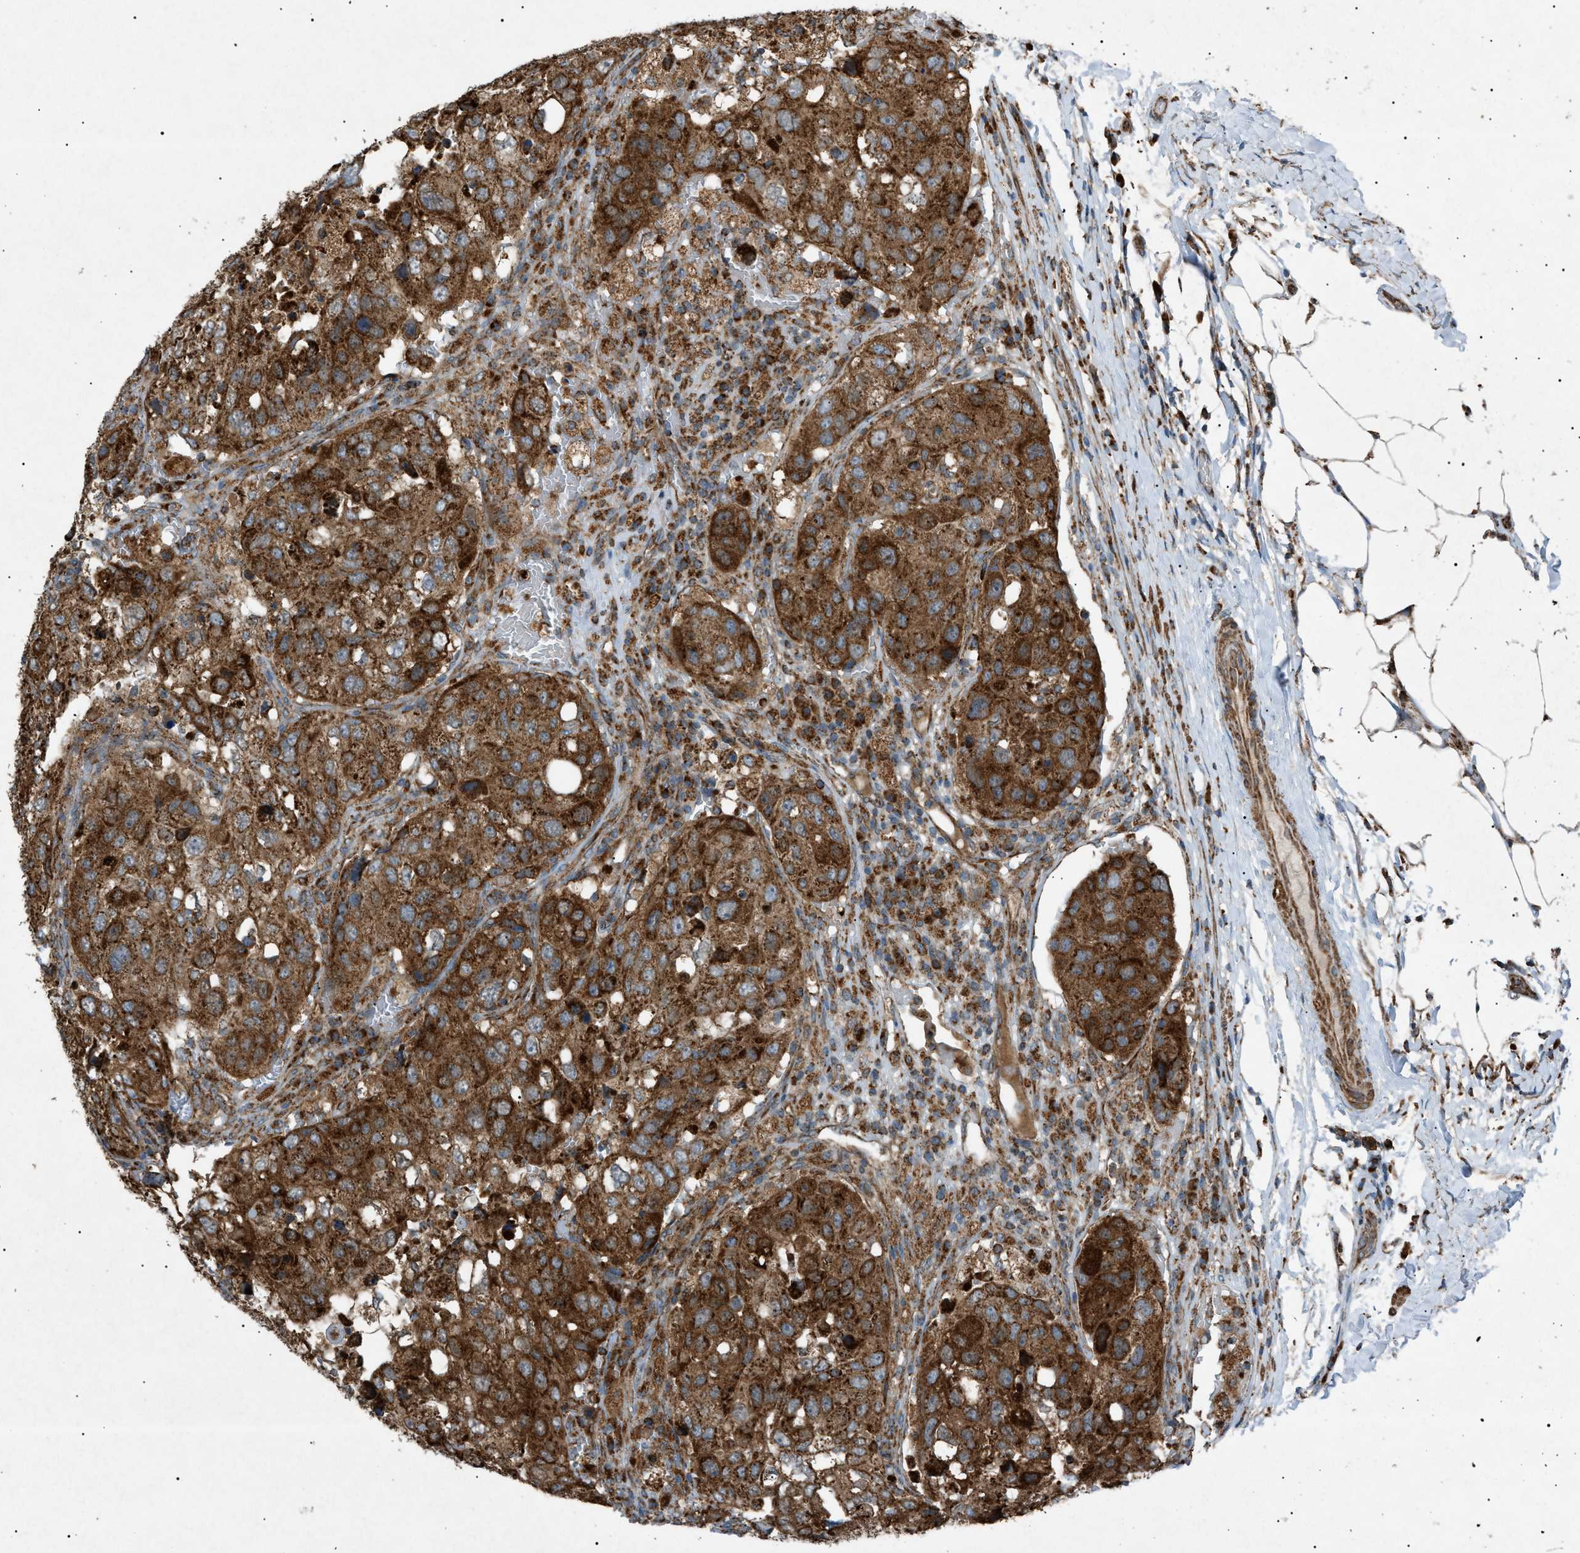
{"staining": {"intensity": "strong", "quantity": ">75%", "location": "cytoplasmic/membranous"}, "tissue": "urothelial cancer", "cell_type": "Tumor cells", "image_type": "cancer", "snomed": [{"axis": "morphology", "description": "Urothelial carcinoma, High grade"}, {"axis": "topography", "description": "Lymph node"}, {"axis": "topography", "description": "Urinary bladder"}], "caption": "Brown immunohistochemical staining in human urothelial carcinoma (high-grade) reveals strong cytoplasmic/membranous positivity in approximately >75% of tumor cells.", "gene": "C1GALT1C1", "patient": {"sex": "male", "age": 51}}